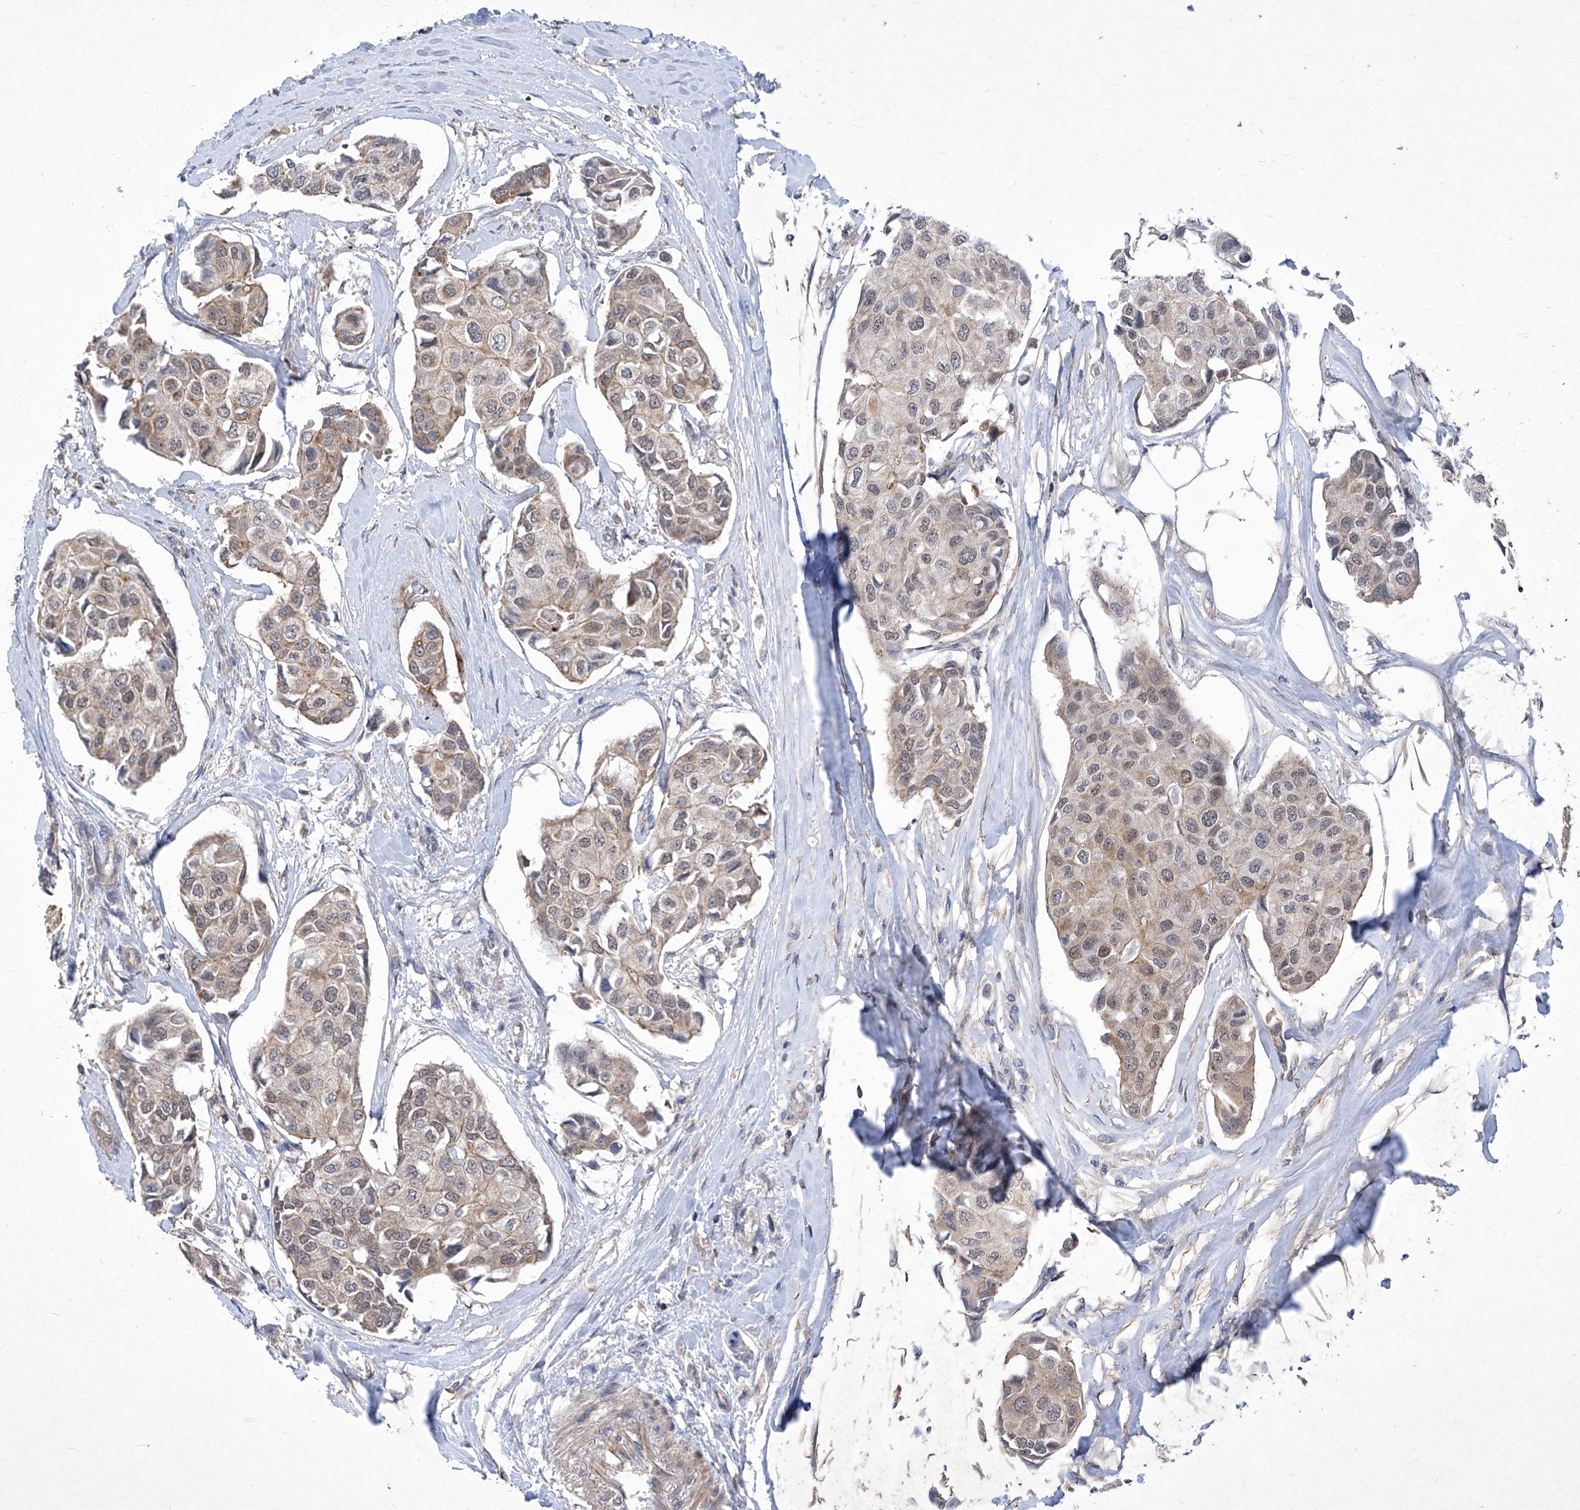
{"staining": {"intensity": "weak", "quantity": "25%-75%", "location": "cytoplasmic/membranous"}, "tissue": "breast cancer", "cell_type": "Tumor cells", "image_type": "cancer", "snomed": [{"axis": "morphology", "description": "Duct carcinoma"}, {"axis": "topography", "description": "Breast"}], "caption": "Protein expression analysis of breast cancer (invasive ductal carcinoma) exhibits weak cytoplasmic/membranous staining in about 25%-75% of tumor cells.", "gene": "KIFC2", "patient": {"sex": "female", "age": 80}}